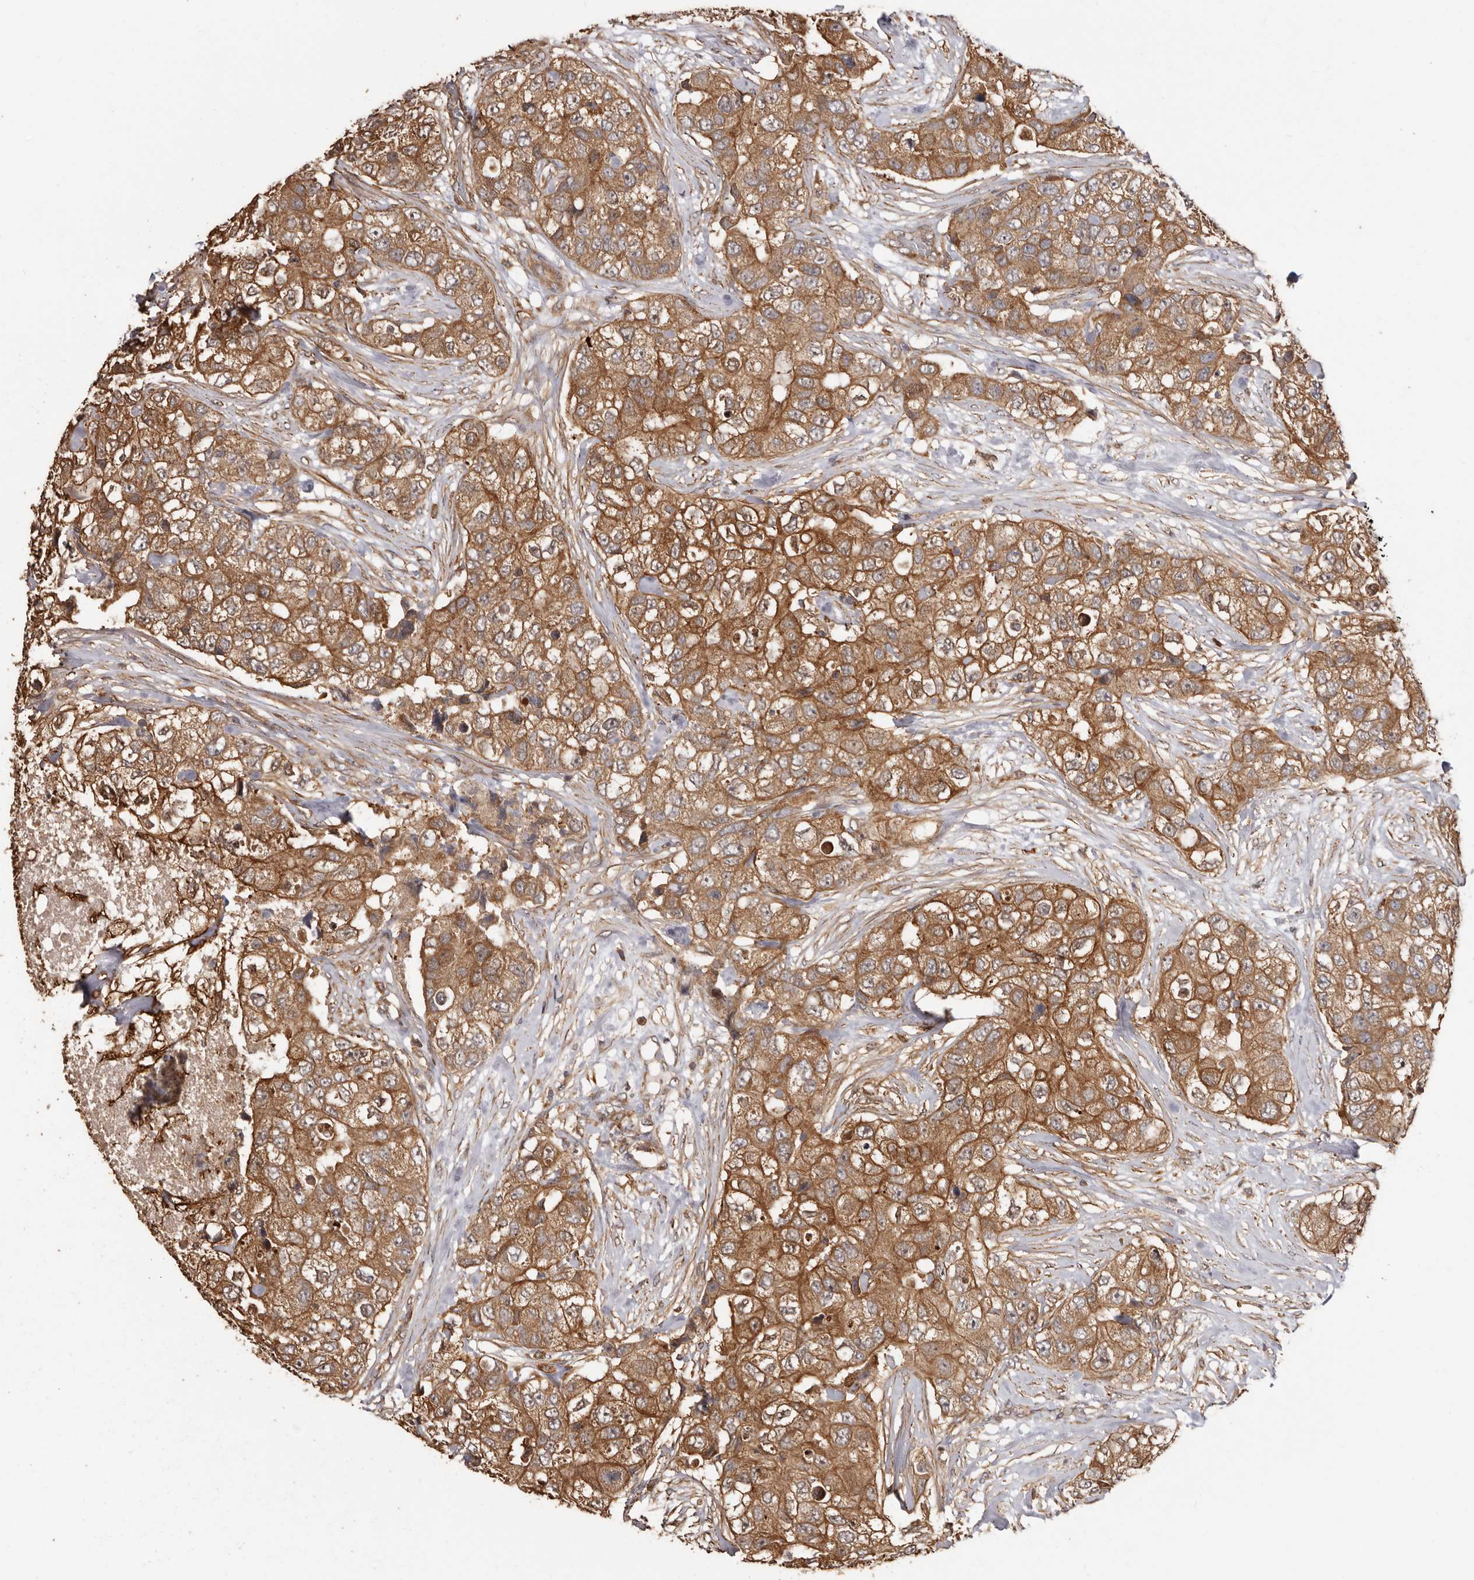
{"staining": {"intensity": "moderate", "quantity": ">75%", "location": "cytoplasmic/membranous"}, "tissue": "breast cancer", "cell_type": "Tumor cells", "image_type": "cancer", "snomed": [{"axis": "morphology", "description": "Duct carcinoma"}, {"axis": "topography", "description": "Breast"}], "caption": "Immunohistochemistry histopathology image of human invasive ductal carcinoma (breast) stained for a protein (brown), which displays medium levels of moderate cytoplasmic/membranous expression in approximately >75% of tumor cells.", "gene": "COQ8B", "patient": {"sex": "female", "age": 62}}